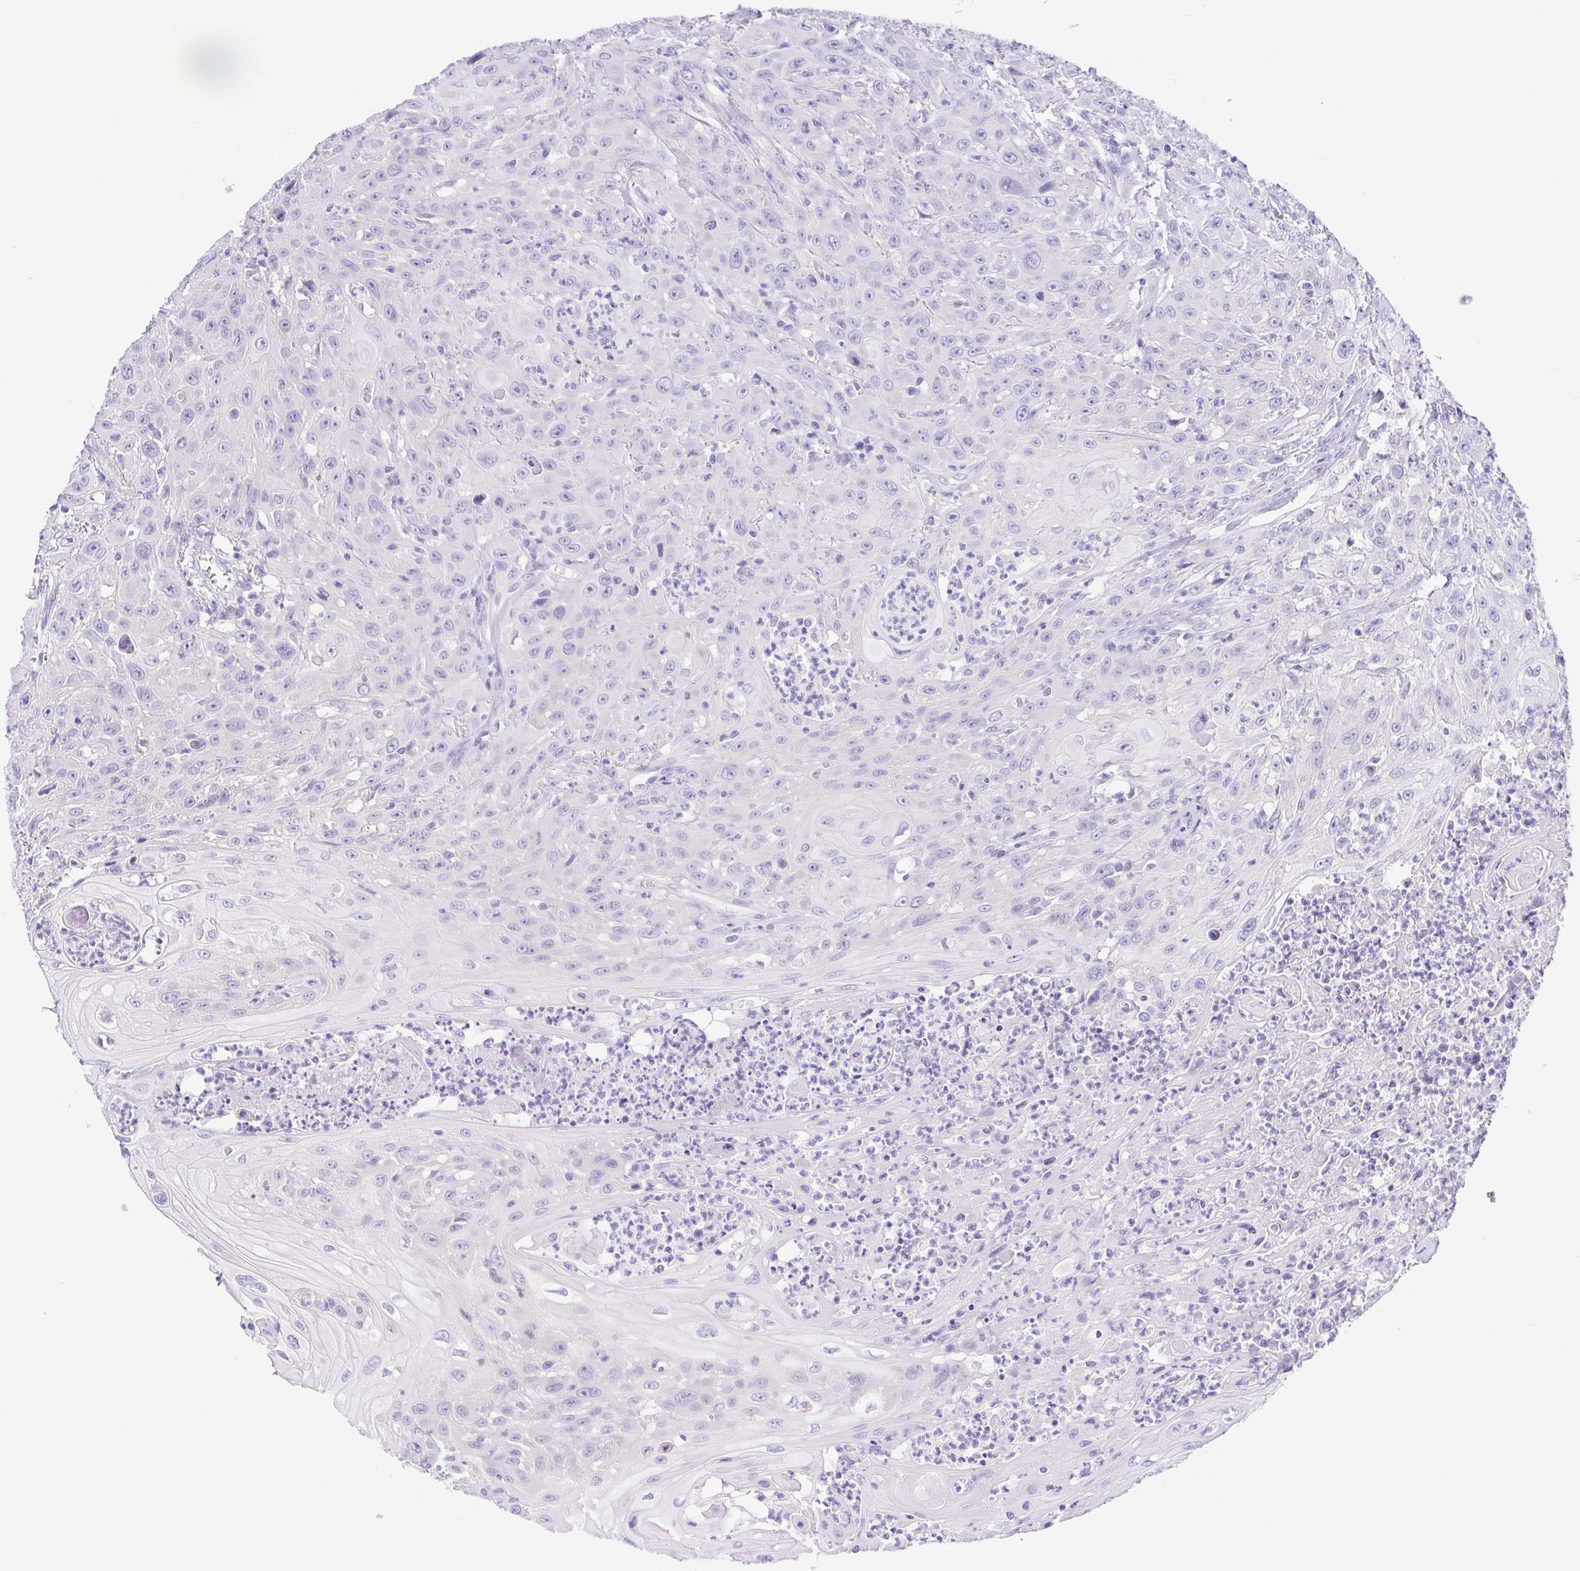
{"staining": {"intensity": "negative", "quantity": "none", "location": "none"}, "tissue": "head and neck cancer", "cell_type": "Tumor cells", "image_type": "cancer", "snomed": [{"axis": "morphology", "description": "Squamous cell carcinoma, NOS"}, {"axis": "topography", "description": "Skin"}, {"axis": "topography", "description": "Head-Neck"}], "caption": "This photomicrograph is of squamous cell carcinoma (head and neck) stained with immunohistochemistry to label a protein in brown with the nuclei are counter-stained blue. There is no positivity in tumor cells. Brightfield microscopy of immunohistochemistry (IHC) stained with DAB (3,3'-diaminobenzidine) (brown) and hematoxylin (blue), captured at high magnification.", "gene": "EPB42", "patient": {"sex": "male", "age": 80}}